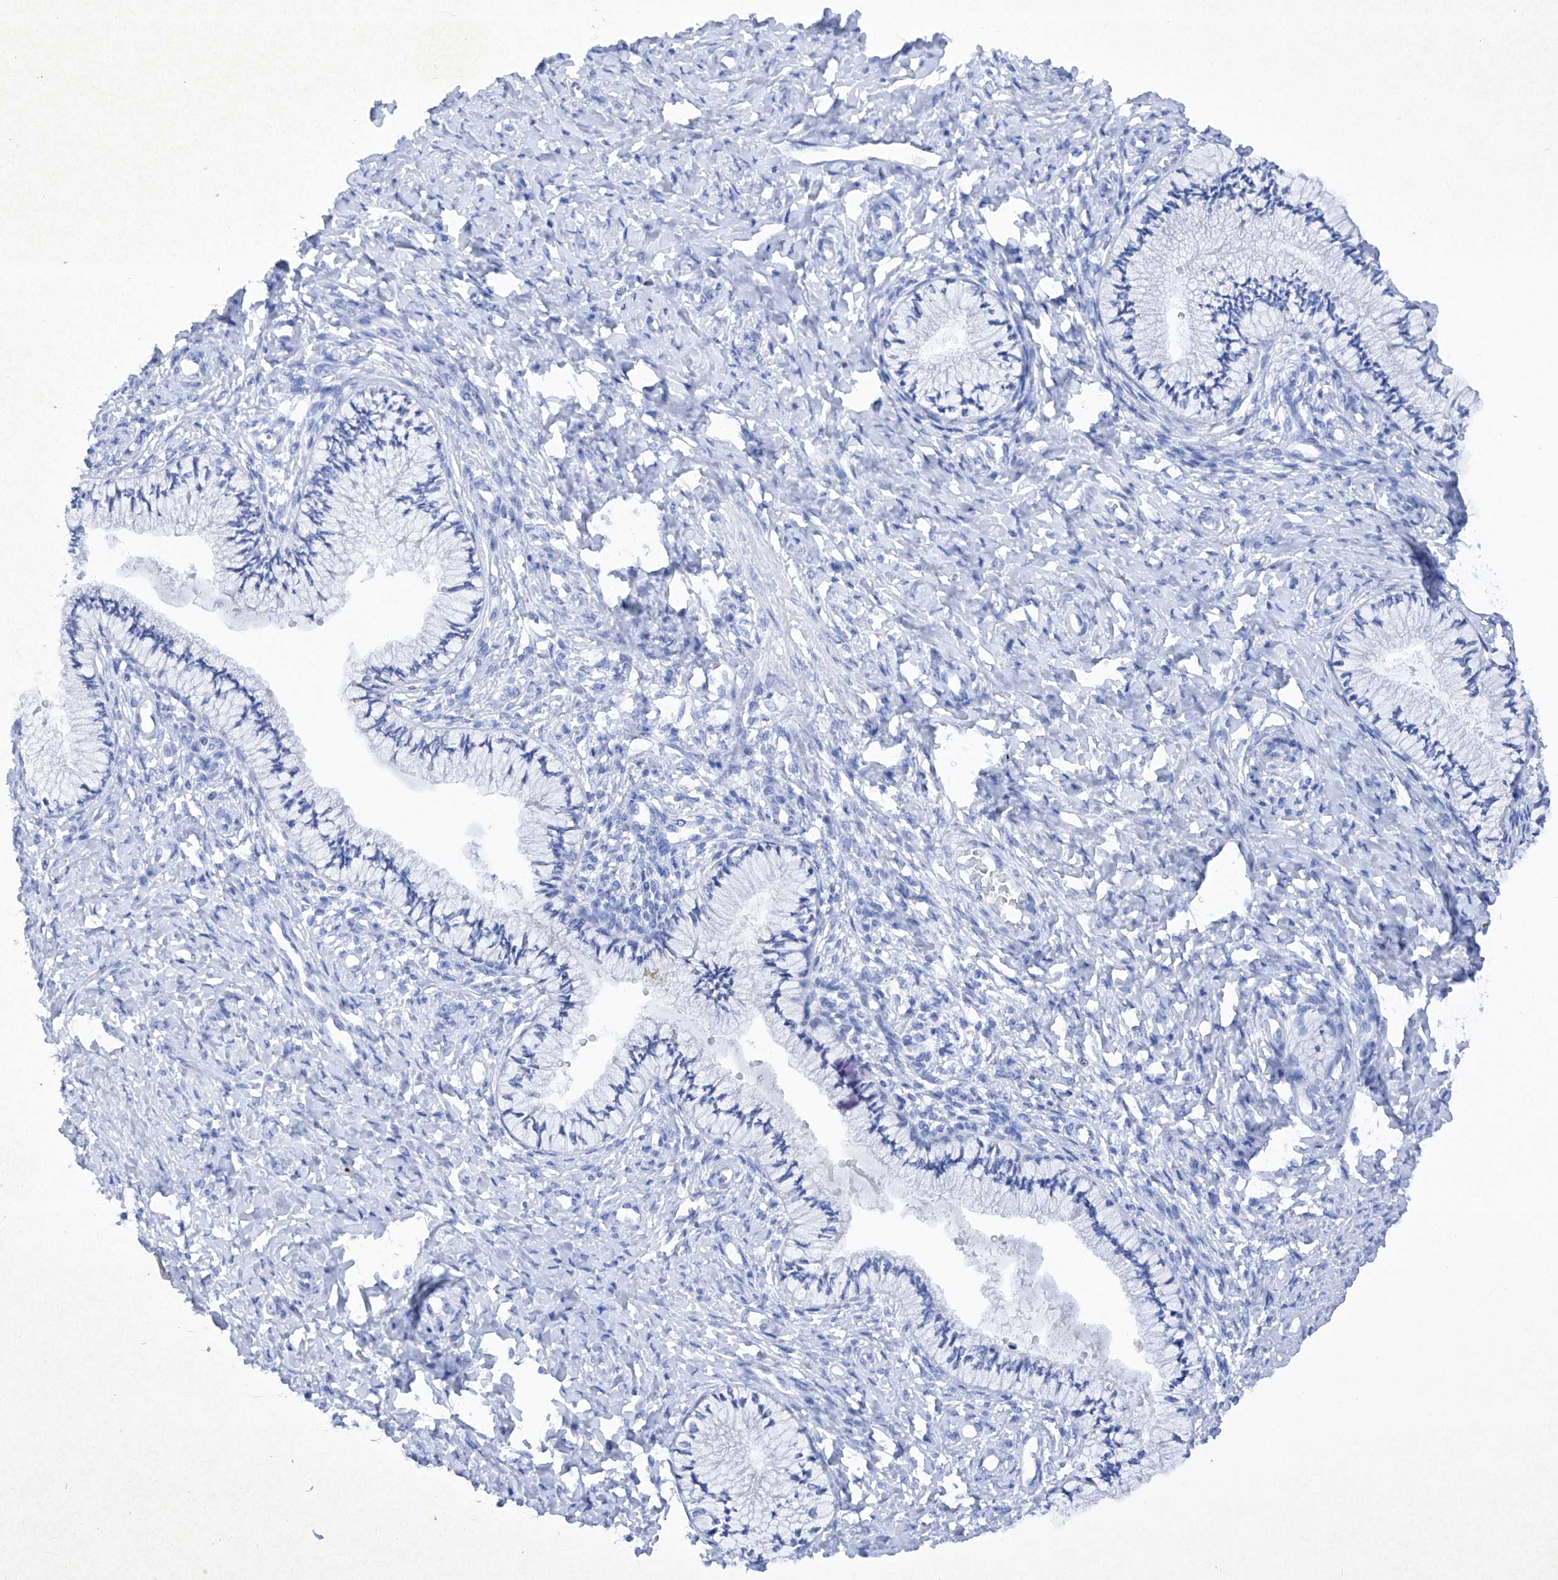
{"staining": {"intensity": "negative", "quantity": "none", "location": "none"}, "tissue": "cervix", "cell_type": "Glandular cells", "image_type": "normal", "snomed": [{"axis": "morphology", "description": "Normal tissue, NOS"}, {"axis": "topography", "description": "Cervix"}], "caption": "IHC histopathology image of unremarkable cervix: cervix stained with DAB (3,3'-diaminobenzidine) shows no significant protein expression in glandular cells.", "gene": "BARX2", "patient": {"sex": "female", "age": 36}}